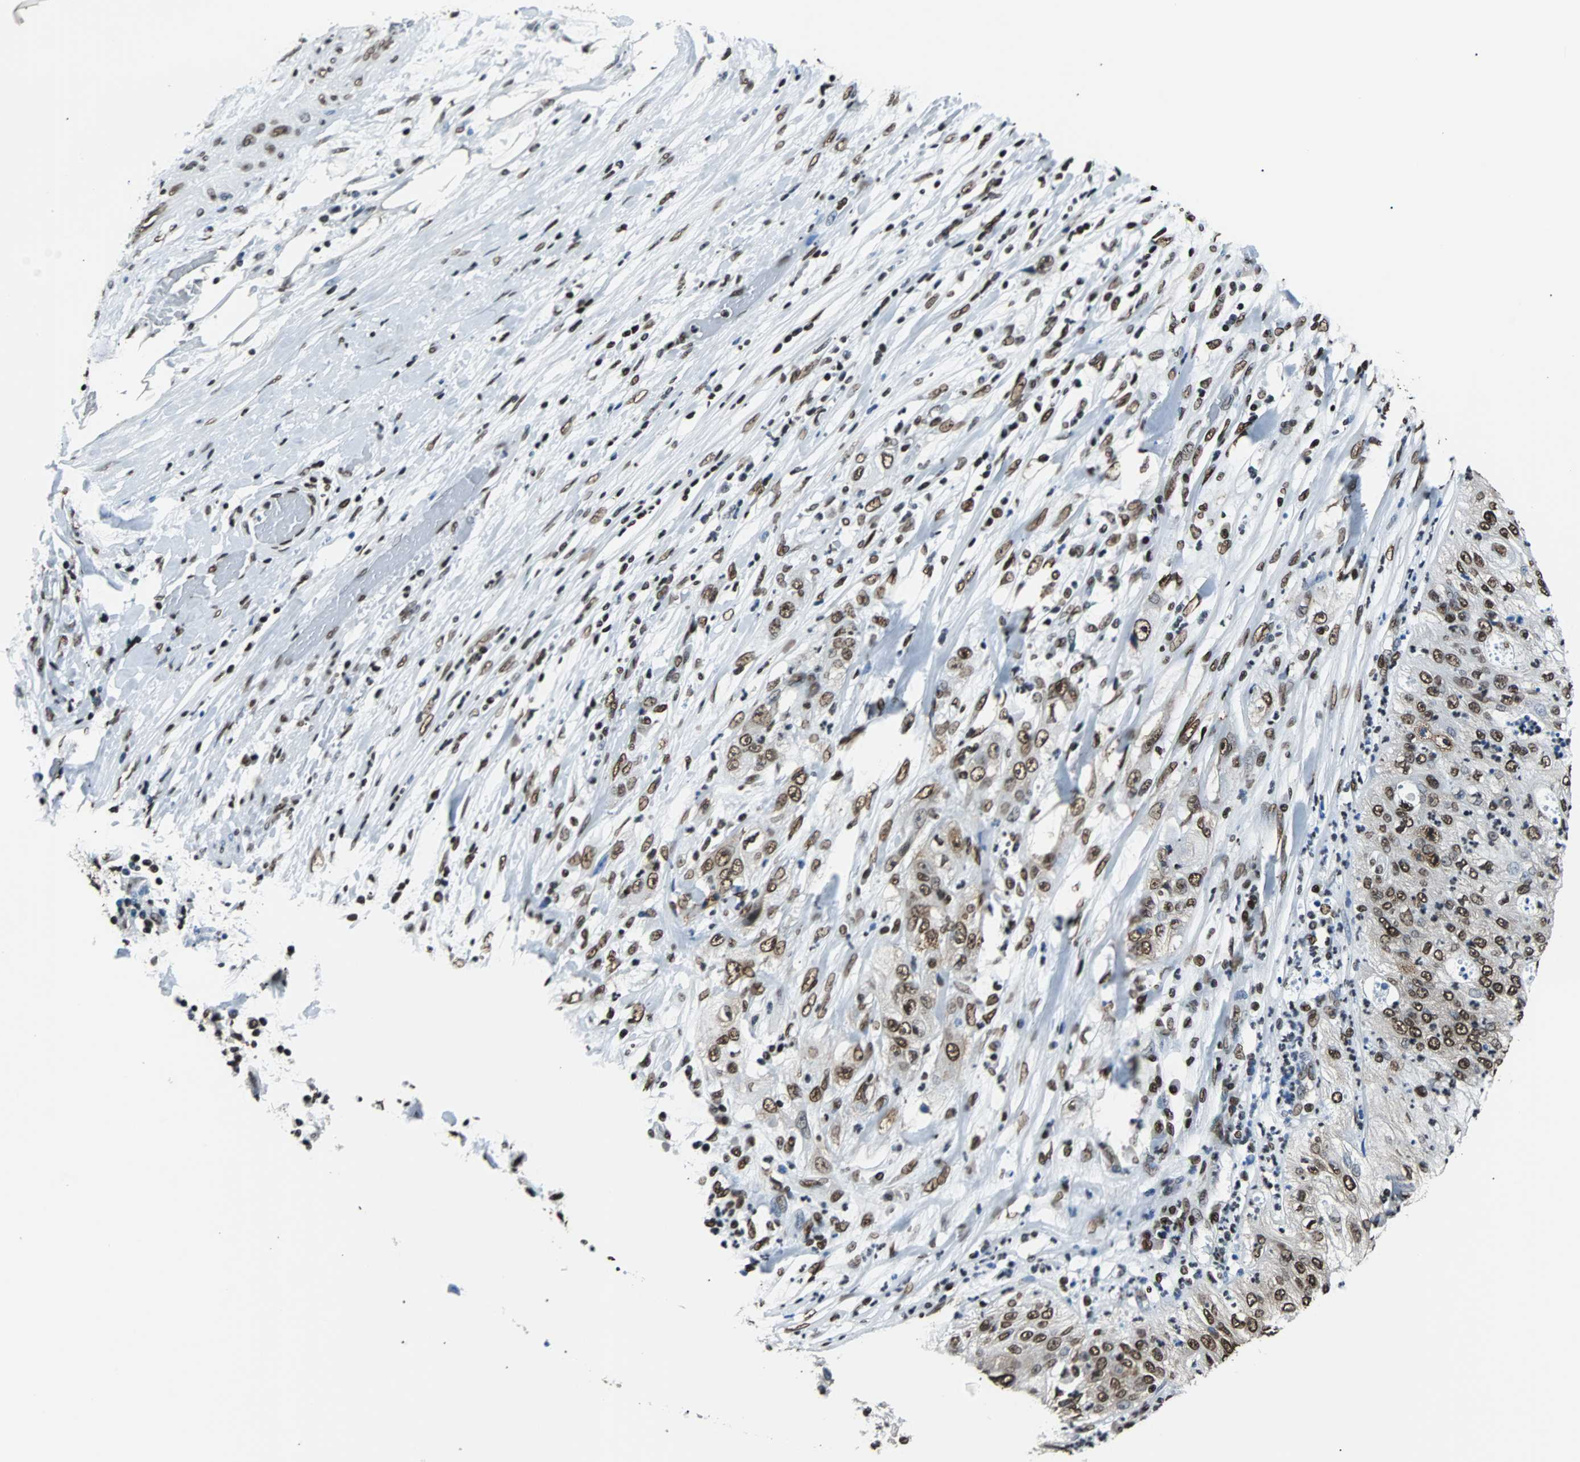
{"staining": {"intensity": "strong", "quantity": ">75%", "location": "nuclear"}, "tissue": "lung cancer", "cell_type": "Tumor cells", "image_type": "cancer", "snomed": [{"axis": "morphology", "description": "Inflammation, NOS"}, {"axis": "morphology", "description": "Squamous cell carcinoma, NOS"}, {"axis": "topography", "description": "Lymph node"}, {"axis": "topography", "description": "Soft tissue"}, {"axis": "topography", "description": "Lung"}], "caption": "Immunohistochemical staining of lung cancer (squamous cell carcinoma) reveals high levels of strong nuclear expression in approximately >75% of tumor cells. (Stains: DAB (3,3'-diaminobenzidine) in brown, nuclei in blue, Microscopy: brightfield microscopy at high magnification).", "gene": "FUBP1", "patient": {"sex": "male", "age": 66}}